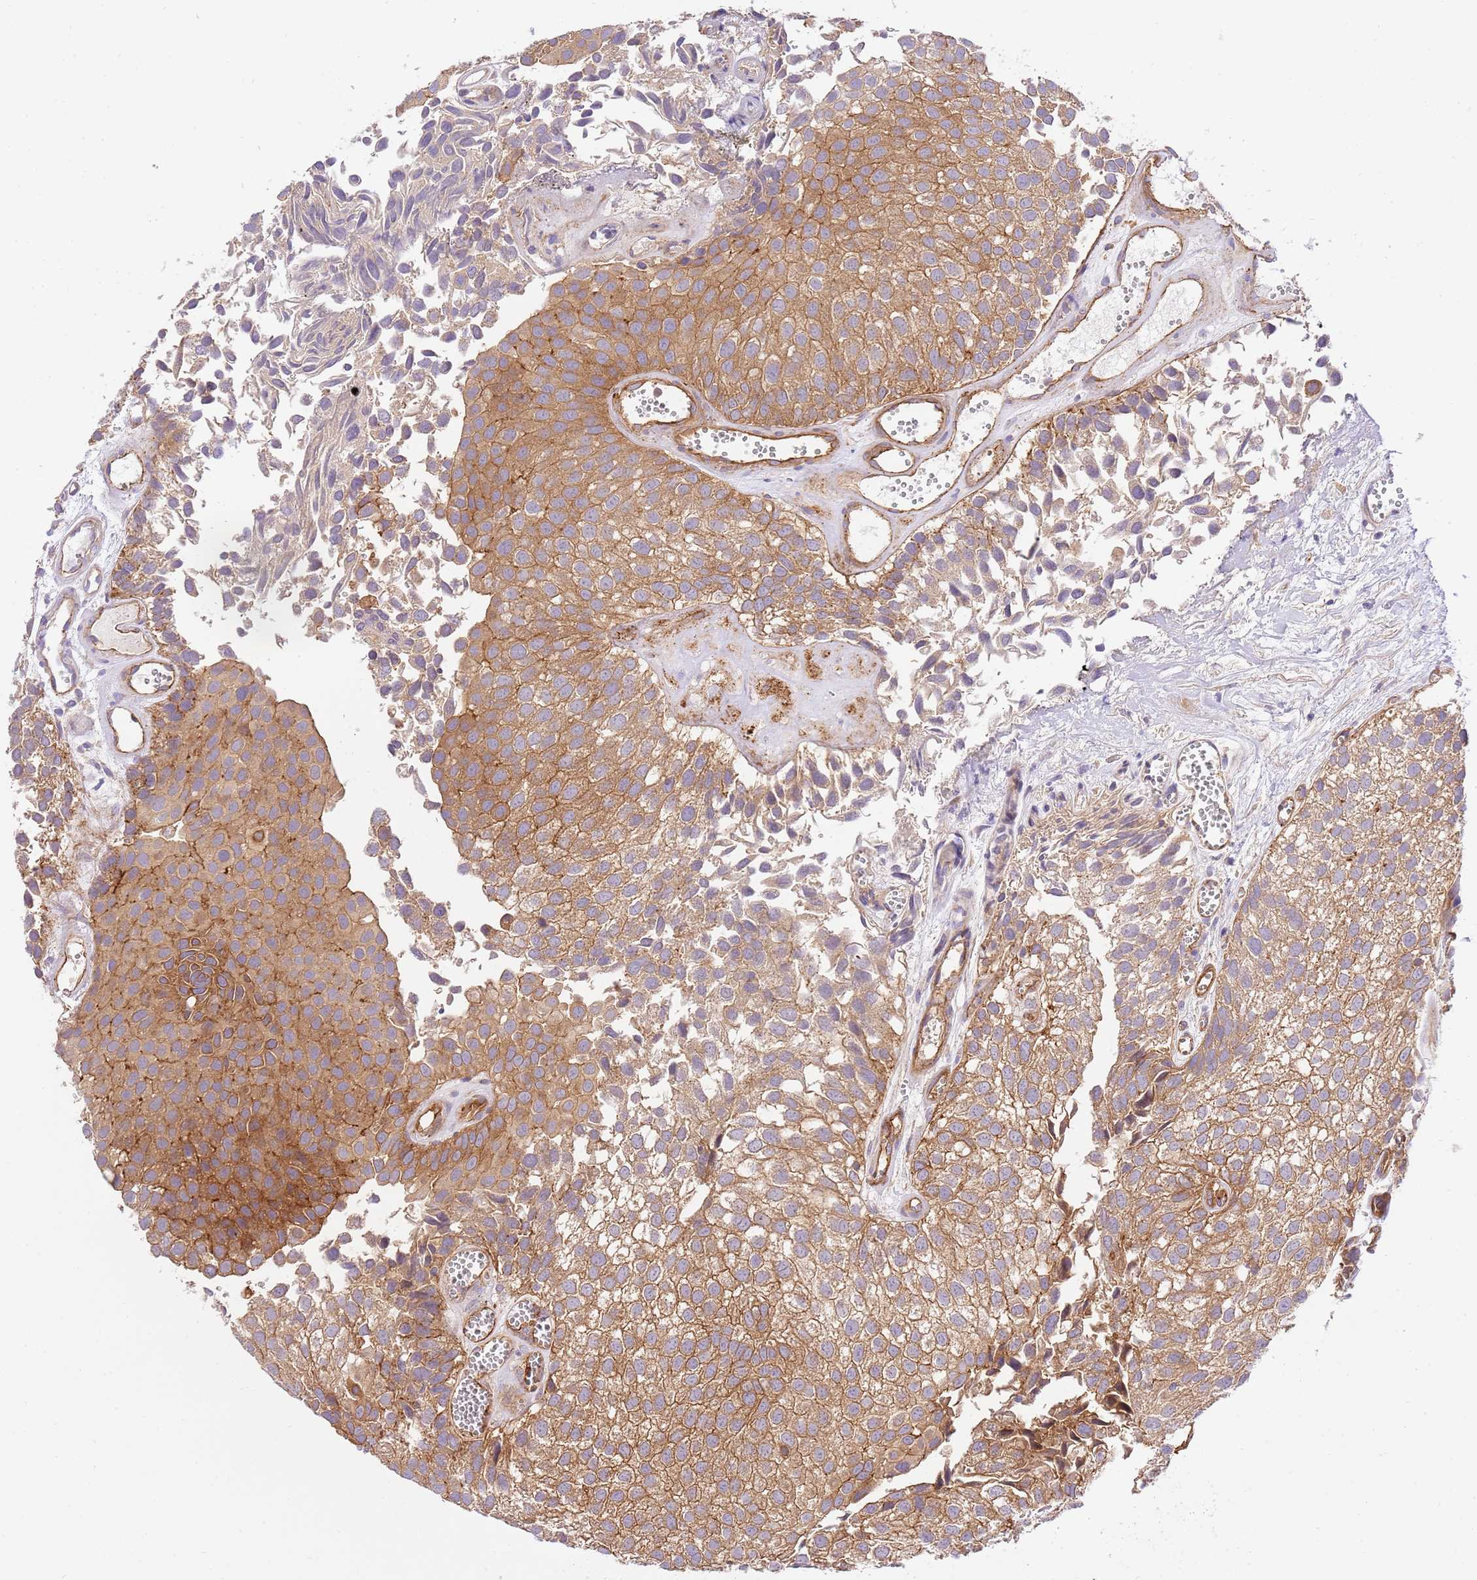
{"staining": {"intensity": "moderate", "quantity": ">75%", "location": "cytoplasmic/membranous"}, "tissue": "urothelial cancer", "cell_type": "Tumor cells", "image_type": "cancer", "snomed": [{"axis": "morphology", "description": "Urothelial carcinoma, Low grade"}, {"axis": "topography", "description": "Urinary bladder"}], "caption": "Moderate cytoplasmic/membranous protein positivity is appreciated in approximately >75% of tumor cells in urothelial cancer. (IHC, brightfield microscopy, high magnification).", "gene": "EFCAB8", "patient": {"sex": "male", "age": 88}}